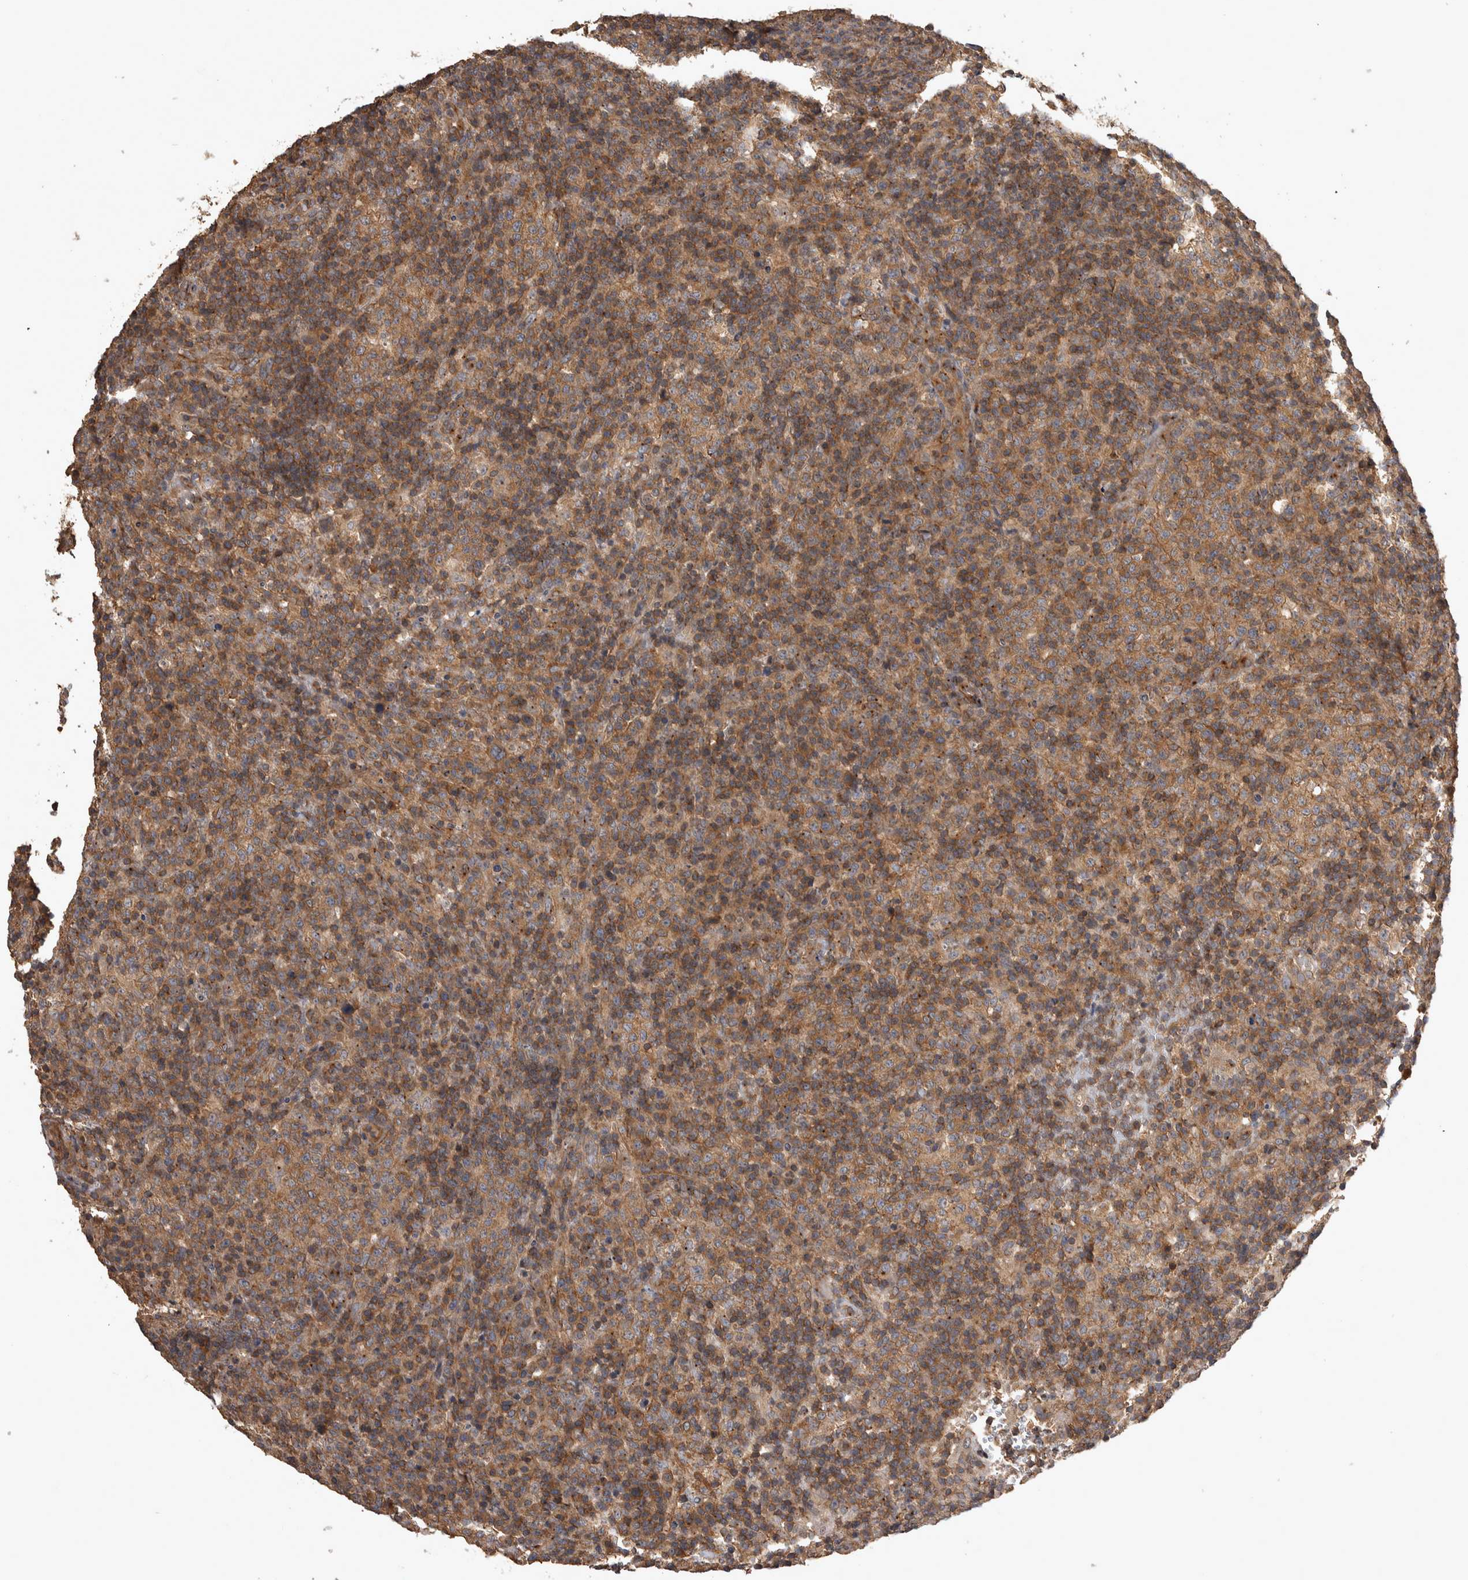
{"staining": {"intensity": "moderate", "quantity": ">75%", "location": "cytoplasmic/membranous"}, "tissue": "lymphoma", "cell_type": "Tumor cells", "image_type": "cancer", "snomed": [{"axis": "morphology", "description": "Malignant lymphoma, non-Hodgkin's type, High grade"}, {"axis": "topography", "description": "Lymph node"}], "caption": "Lymphoma stained with immunohistochemistry (IHC) exhibits moderate cytoplasmic/membranous positivity in about >75% of tumor cells. The staining is performed using DAB (3,3'-diaminobenzidine) brown chromogen to label protein expression. The nuclei are counter-stained blue using hematoxylin.", "gene": "IFRD1", "patient": {"sex": "female", "age": 76}}